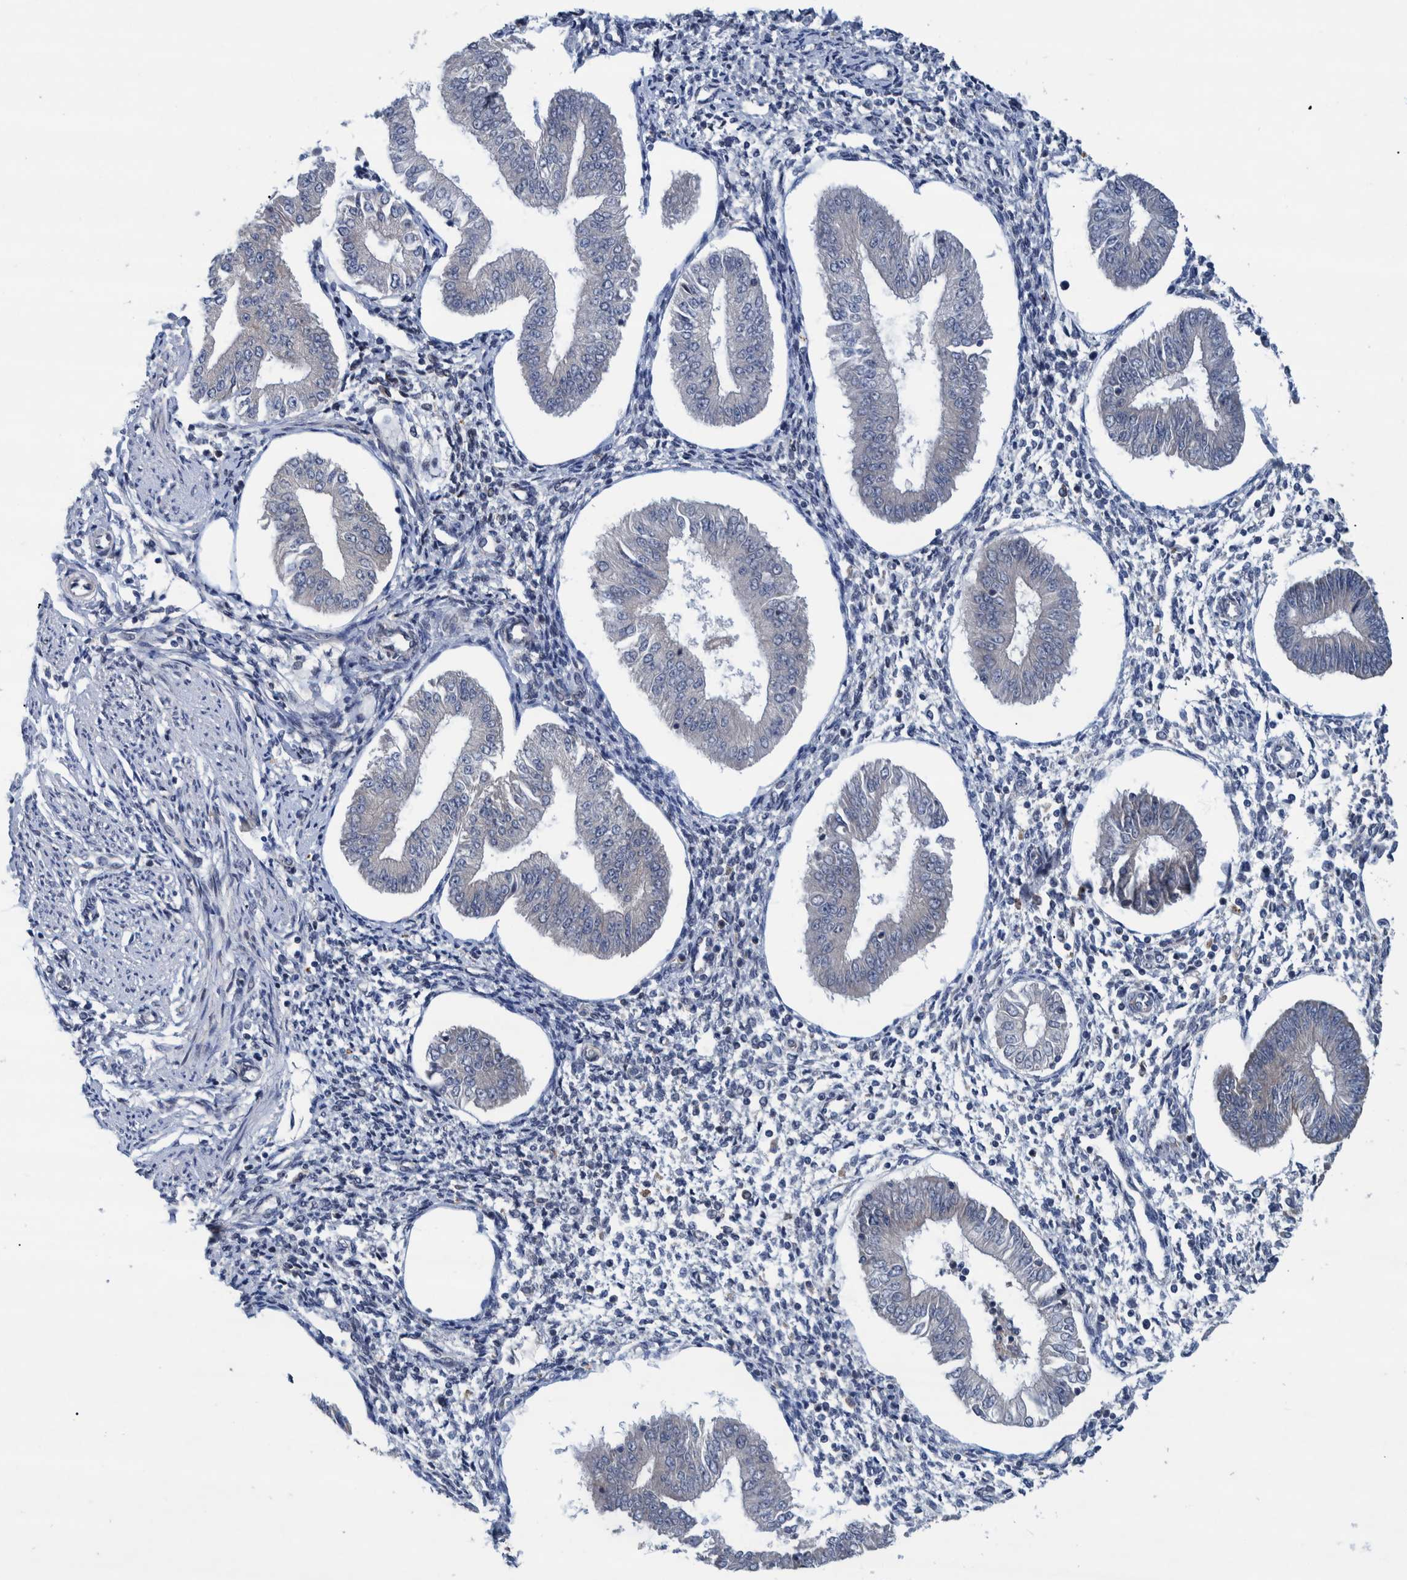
{"staining": {"intensity": "weak", "quantity": "<25%", "location": "cytoplasmic/membranous"}, "tissue": "endometrium", "cell_type": "Cells in endometrial stroma", "image_type": "normal", "snomed": [{"axis": "morphology", "description": "Normal tissue, NOS"}, {"axis": "topography", "description": "Endometrium"}], "caption": "IHC image of normal endometrium stained for a protein (brown), which displays no expression in cells in endometrial stroma.", "gene": "MRPS7", "patient": {"sex": "female", "age": 50}}